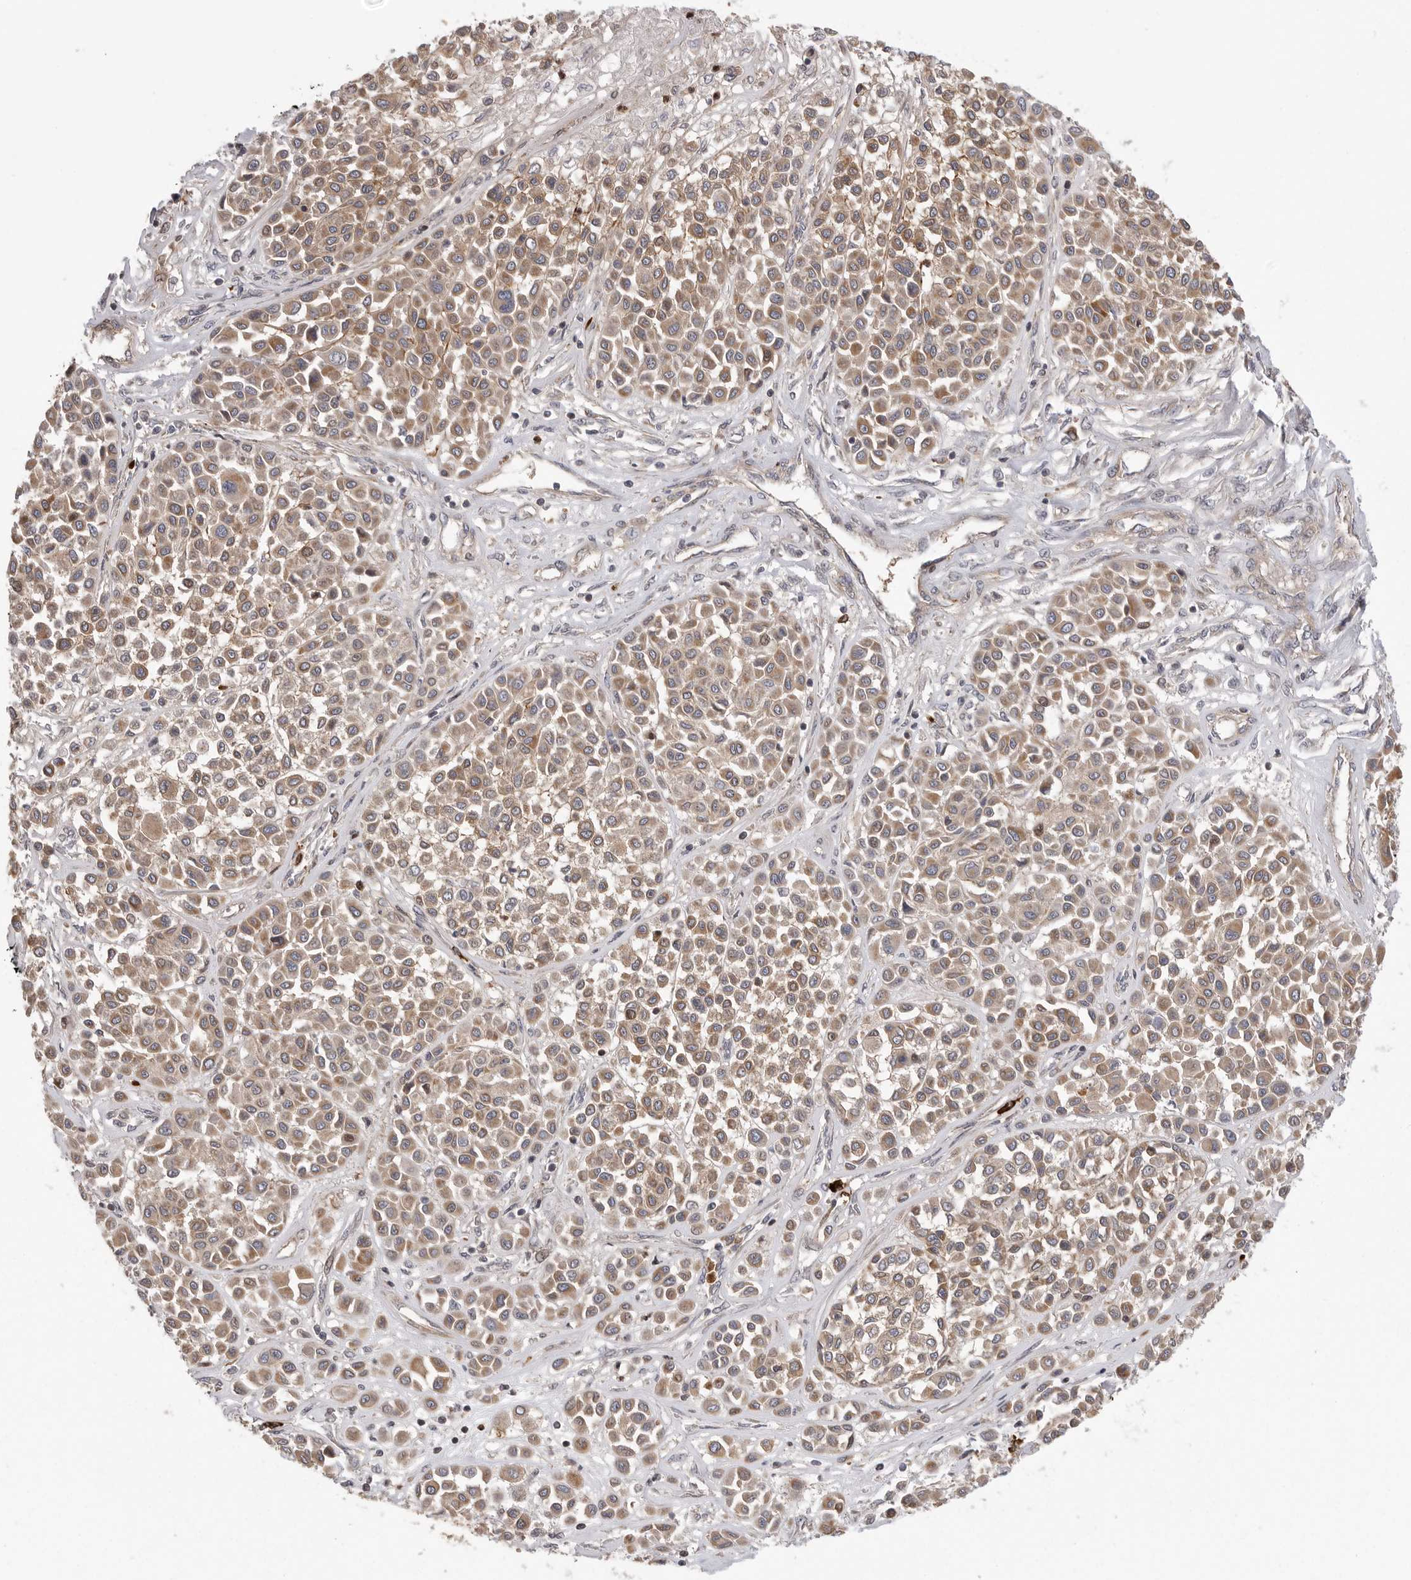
{"staining": {"intensity": "moderate", "quantity": ">75%", "location": "cytoplasmic/membranous"}, "tissue": "melanoma", "cell_type": "Tumor cells", "image_type": "cancer", "snomed": [{"axis": "morphology", "description": "Malignant melanoma, Metastatic site"}, {"axis": "topography", "description": "Soft tissue"}], "caption": "A medium amount of moderate cytoplasmic/membranous expression is present in approximately >75% of tumor cells in melanoma tissue.", "gene": "OXR1", "patient": {"sex": "male", "age": 41}}